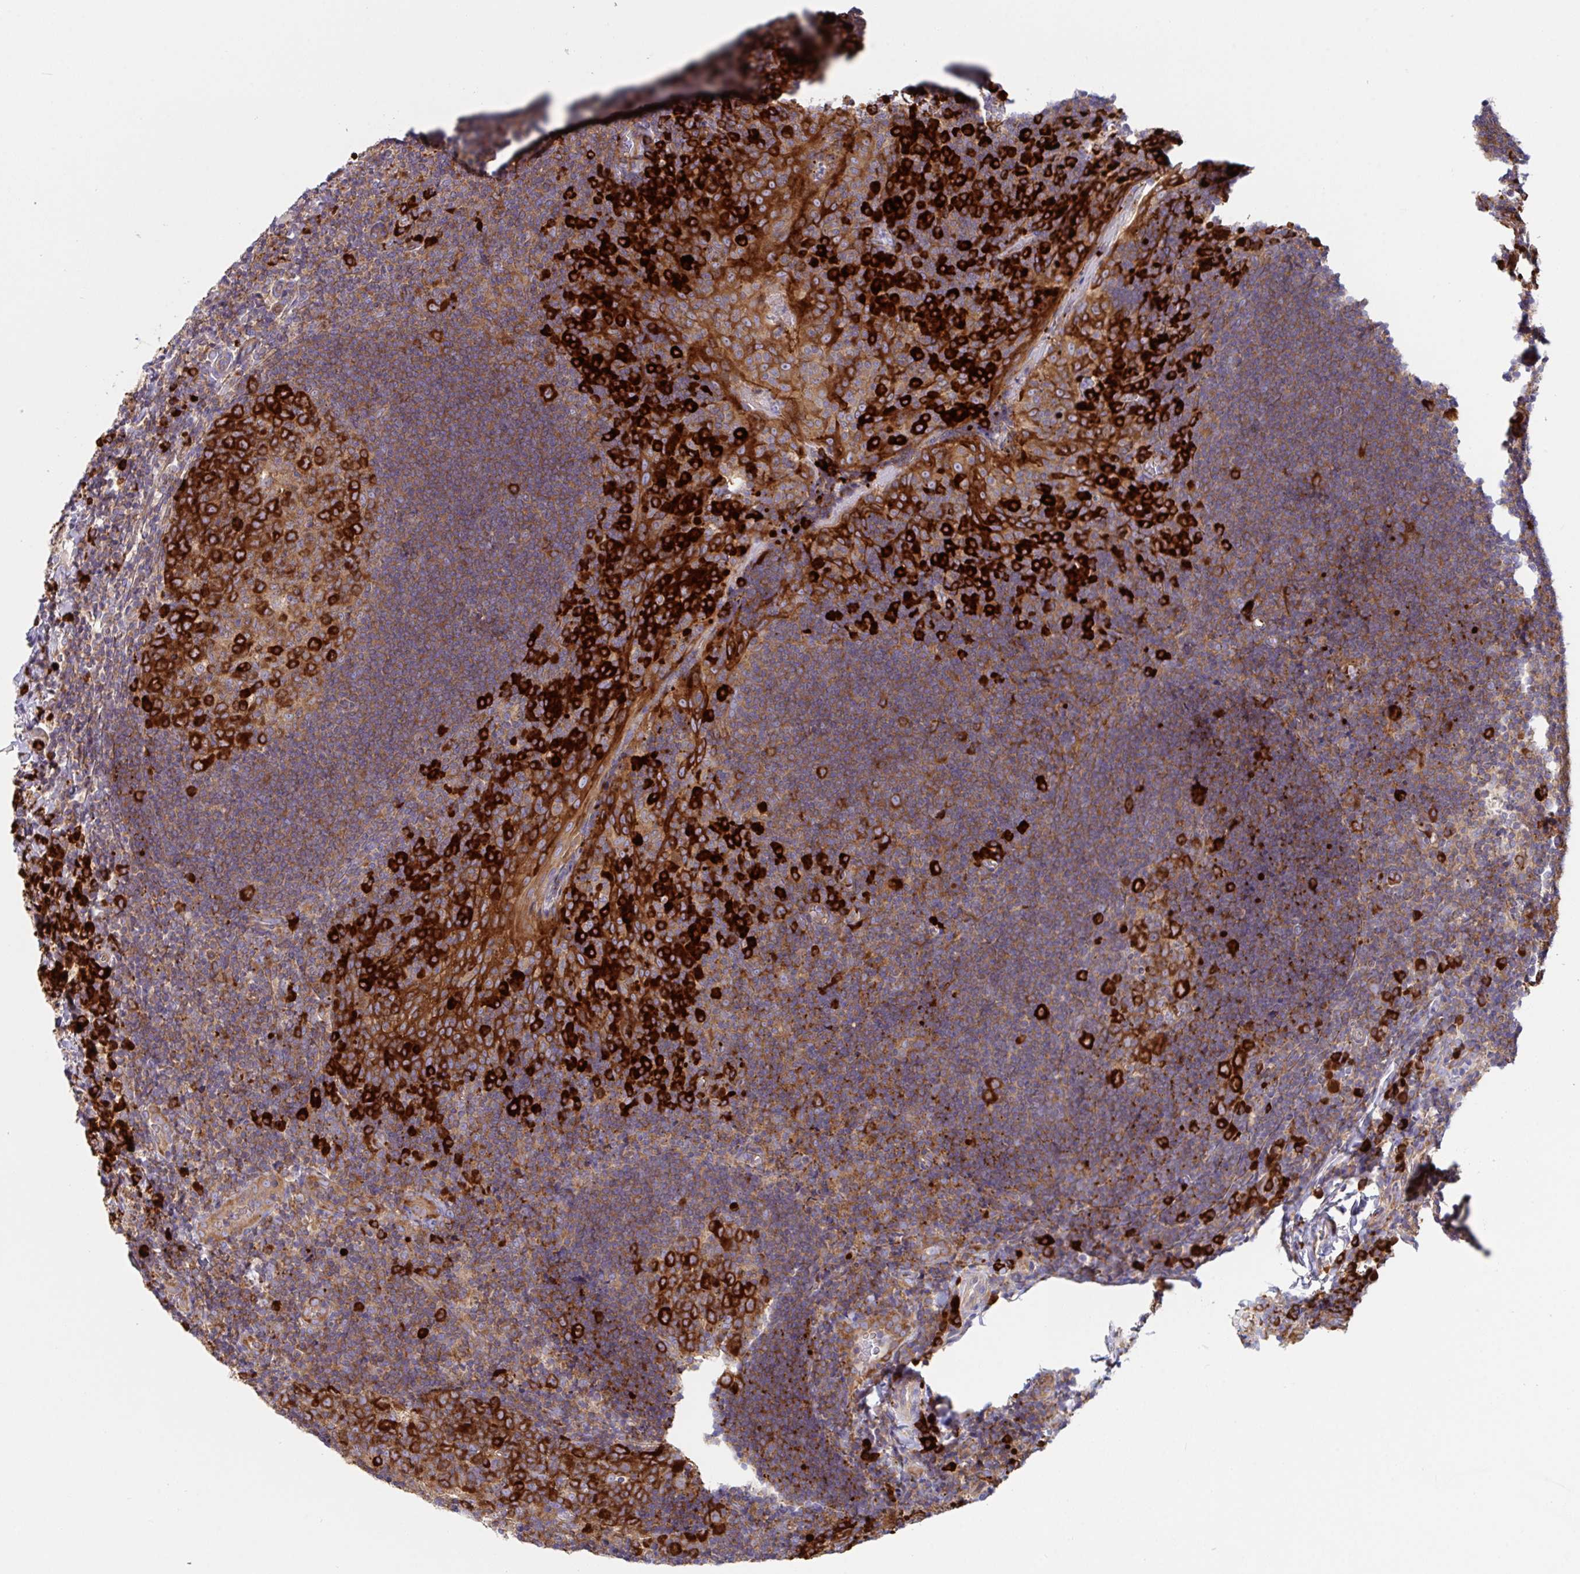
{"staining": {"intensity": "strong", "quantity": "25%-75%", "location": "cytoplasmic/membranous"}, "tissue": "tonsil", "cell_type": "Germinal center cells", "image_type": "normal", "snomed": [{"axis": "morphology", "description": "Normal tissue, NOS"}, {"axis": "topography", "description": "Tonsil"}], "caption": "Tonsil was stained to show a protein in brown. There is high levels of strong cytoplasmic/membranous expression in about 25%-75% of germinal center cells. The protein is stained brown, and the nuclei are stained in blue (DAB (3,3'-diaminobenzidine) IHC with brightfield microscopy, high magnification).", "gene": "YARS2", "patient": {"sex": "male", "age": 17}}